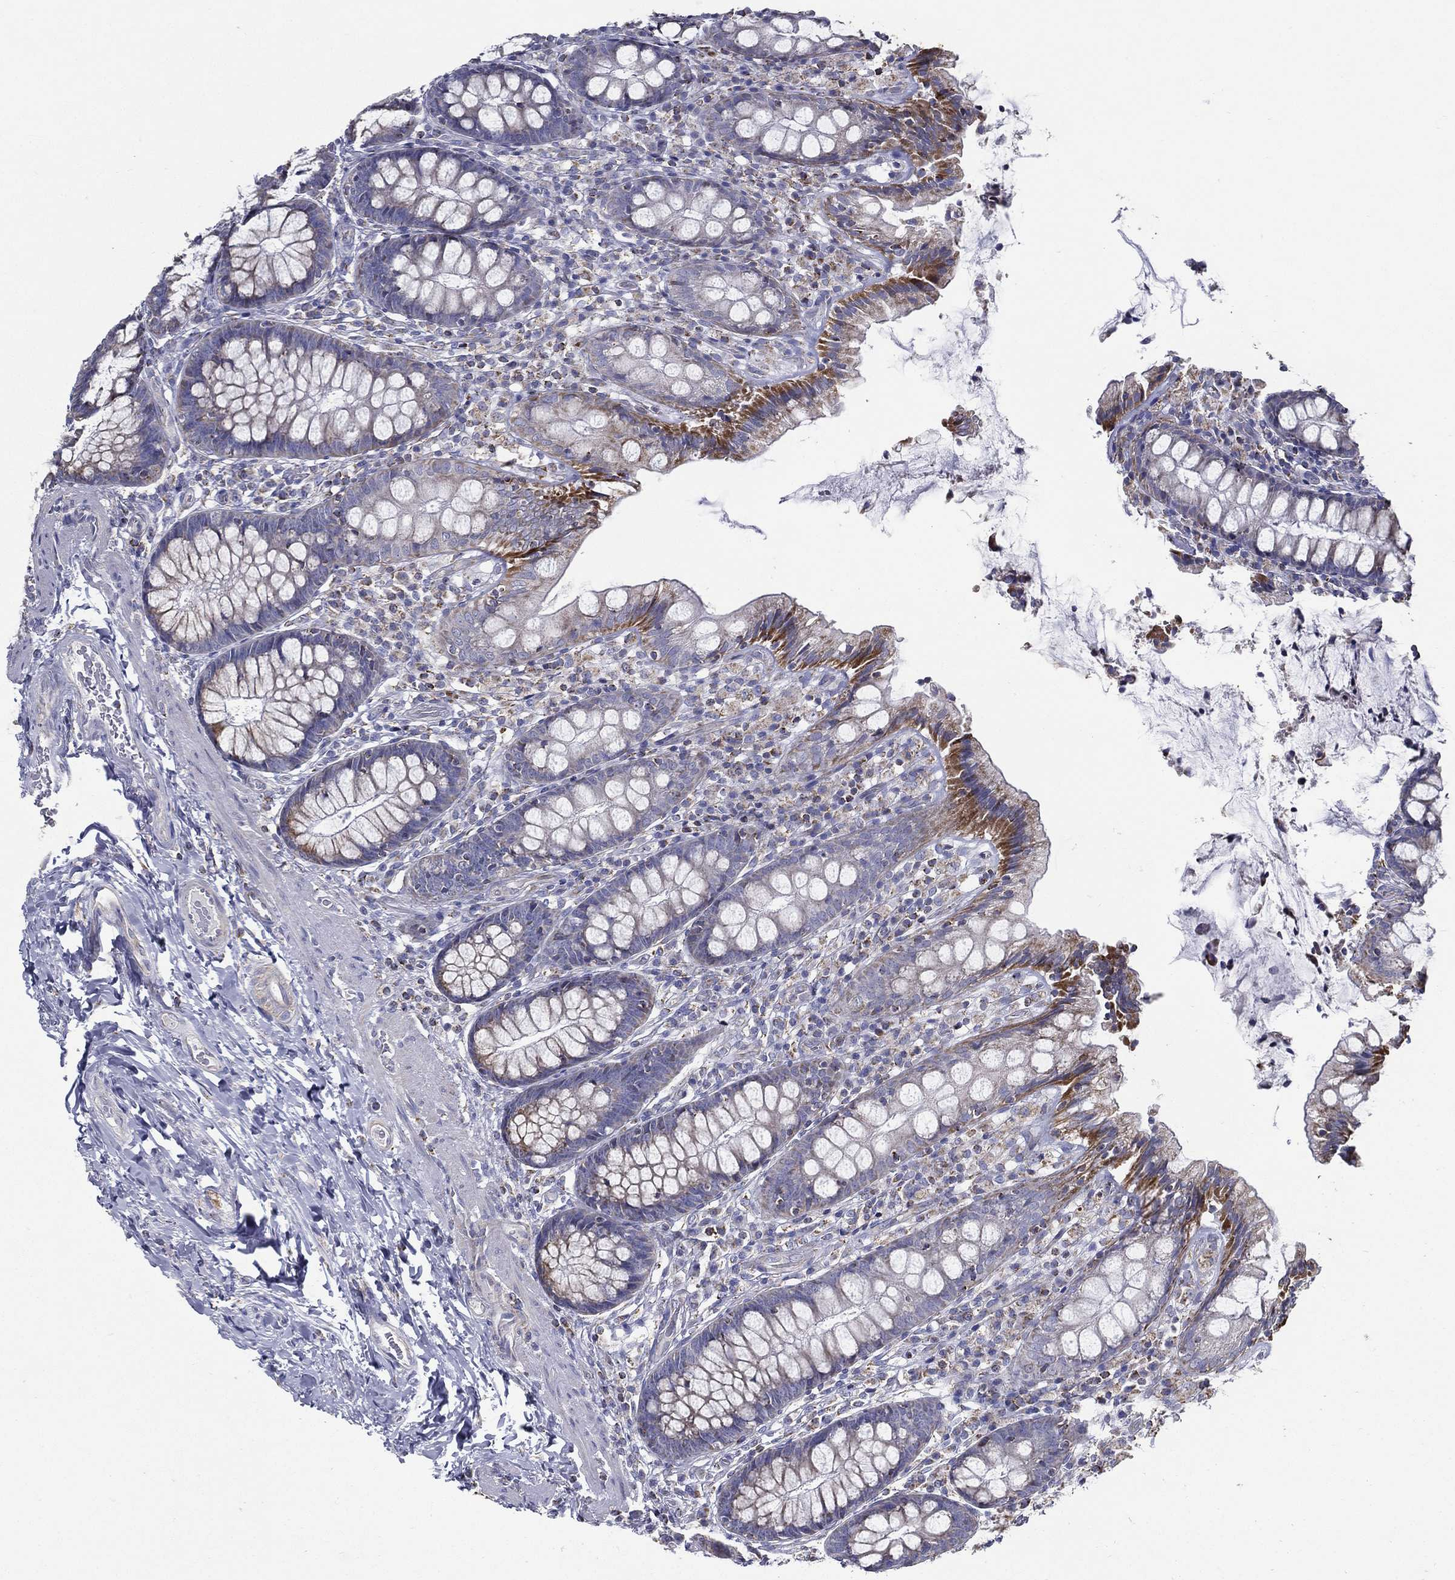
{"staining": {"intensity": "negative", "quantity": "none", "location": "none"}, "tissue": "colon", "cell_type": "Endothelial cells", "image_type": "normal", "snomed": [{"axis": "morphology", "description": "Normal tissue, NOS"}, {"axis": "topography", "description": "Colon"}], "caption": "Immunohistochemistry image of unremarkable human colon stained for a protein (brown), which exhibits no expression in endothelial cells. The staining was performed using DAB (3,3'-diaminobenzidine) to visualize the protein expression in brown, while the nuclei were stained in blue with hematoxylin (Magnification: 20x).", "gene": "SFXN1", "patient": {"sex": "female", "age": 86}}